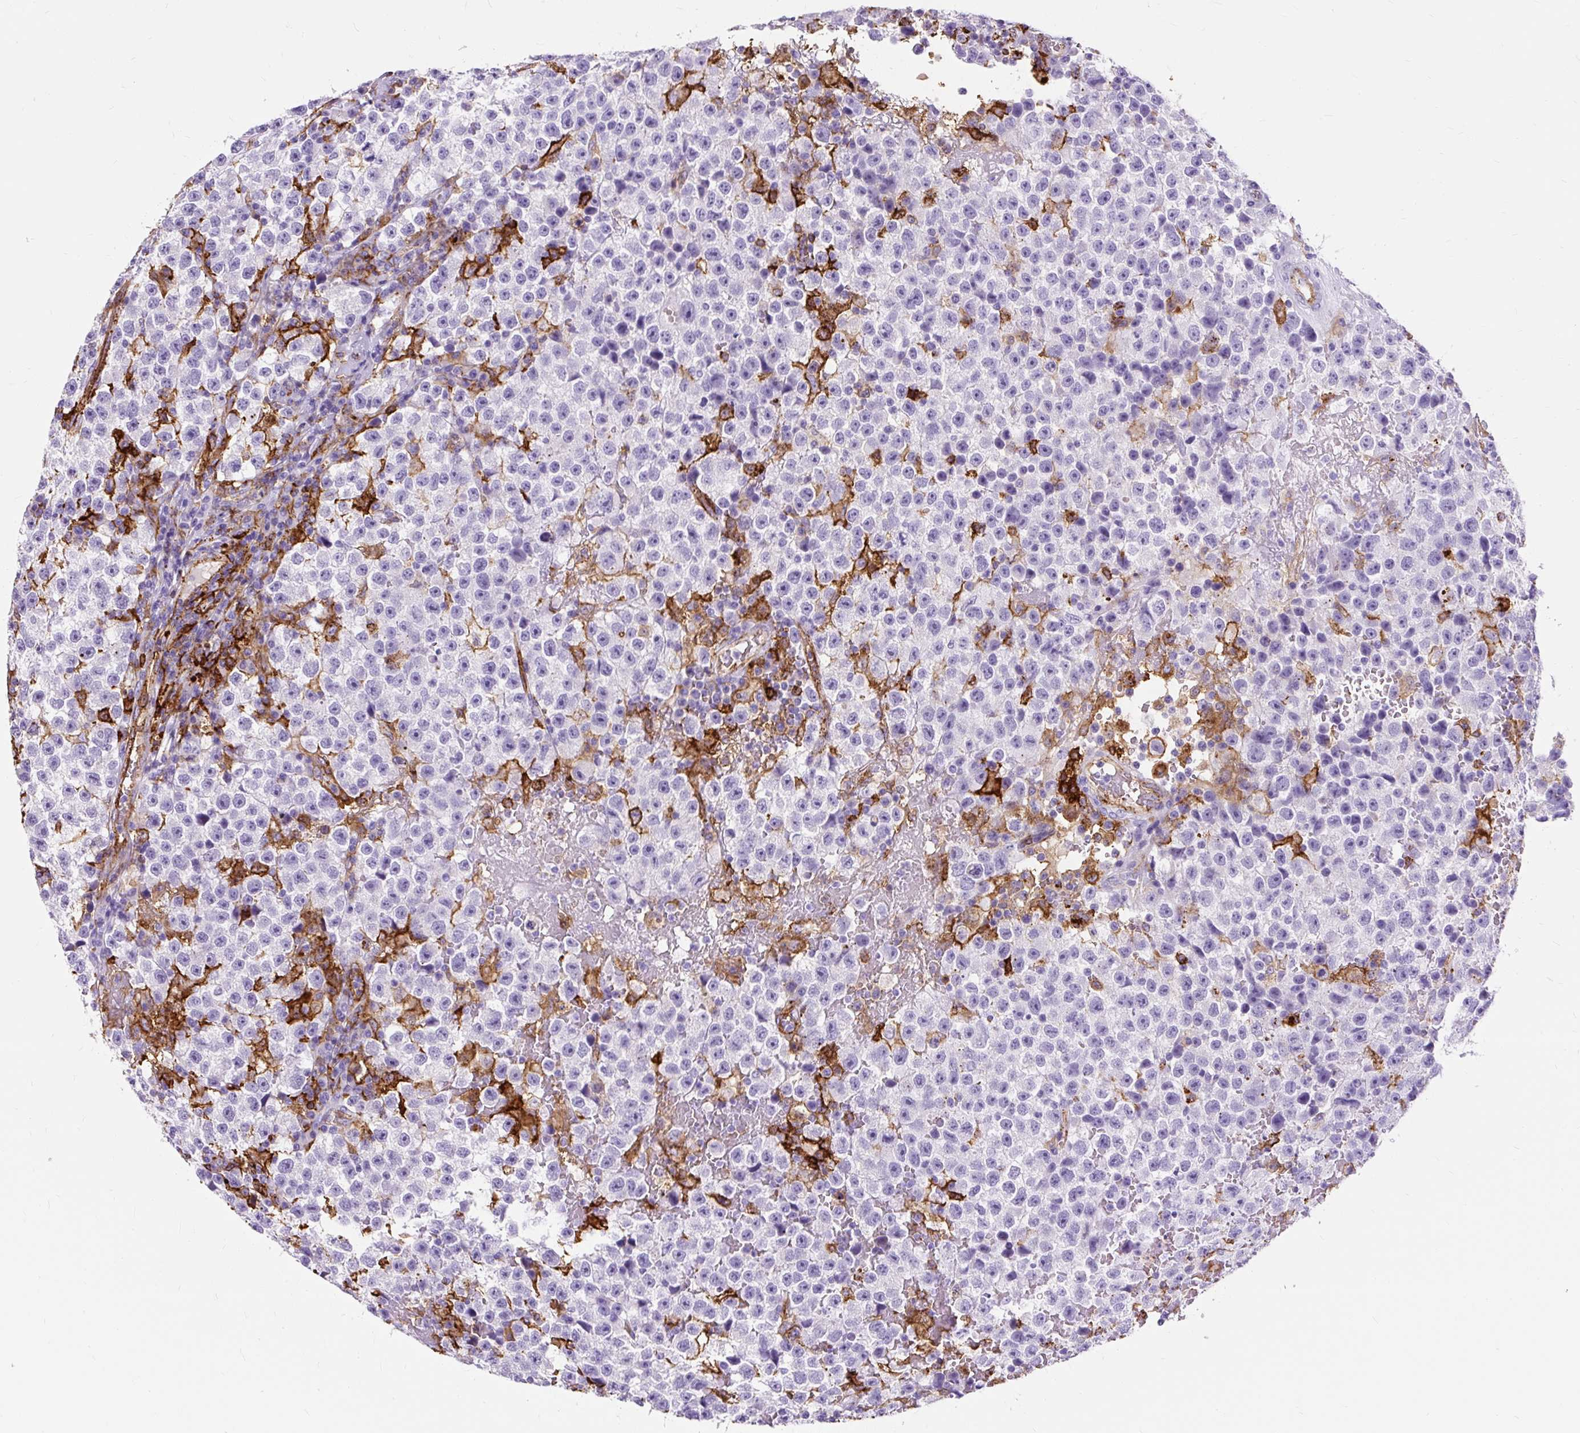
{"staining": {"intensity": "negative", "quantity": "none", "location": "none"}, "tissue": "testis cancer", "cell_type": "Tumor cells", "image_type": "cancer", "snomed": [{"axis": "morphology", "description": "Seminoma, NOS"}, {"axis": "topography", "description": "Testis"}], "caption": "DAB immunohistochemical staining of human testis cancer (seminoma) shows no significant positivity in tumor cells.", "gene": "HLA-DRA", "patient": {"sex": "male", "age": 22}}